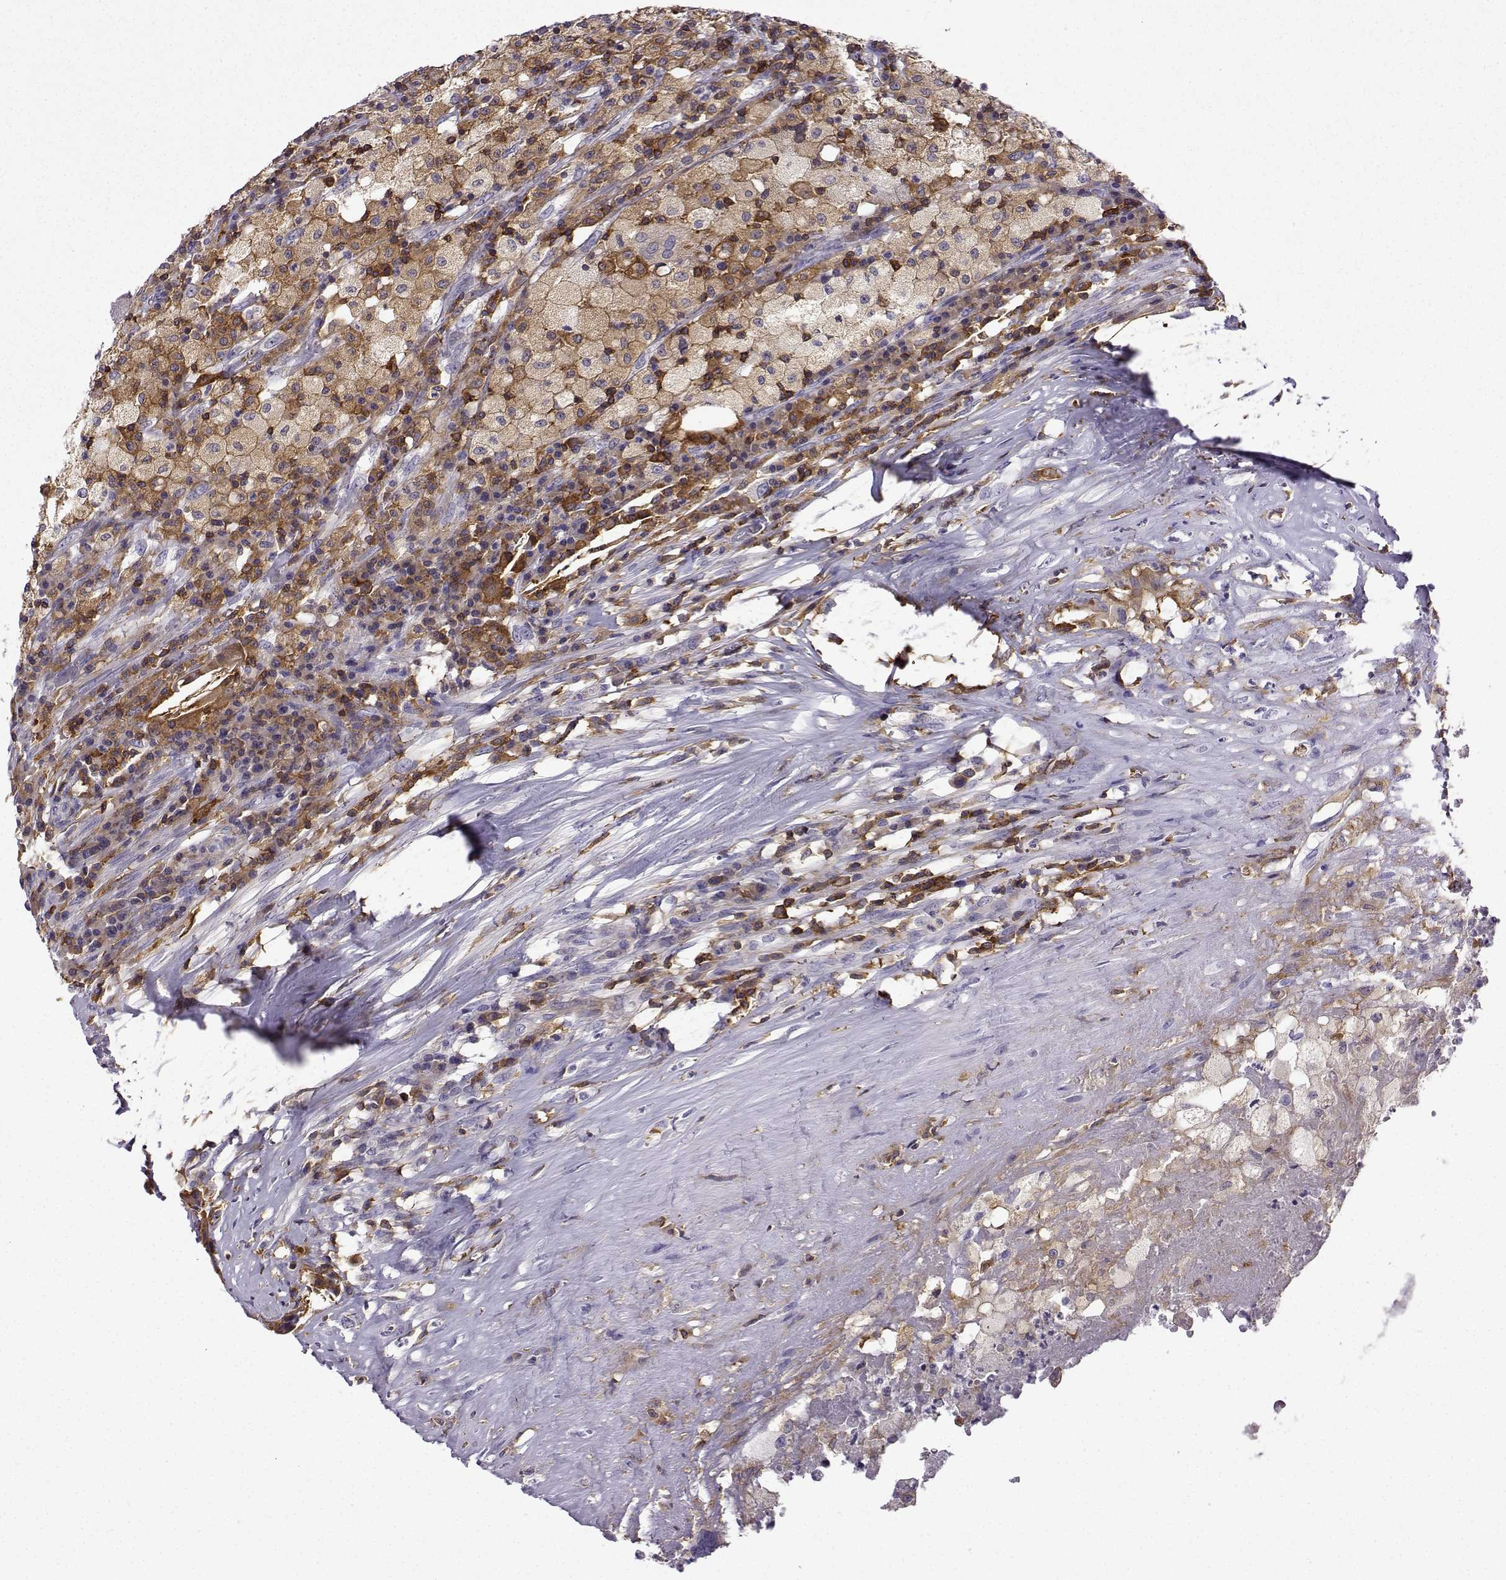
{"staining": {"intensity": "moderate", "quantity": "25%-75%", "location": "cytoplasmic/membranous"}, "tissue": "testis cancer", "cell_type": "Tumor cells", "image_type": "cancer", "snomed": [{"axis": "morphology", "description": "Necrosis, NOS"}, {"axis": "morphology", "description": "Carcinoma, Embryonal, NOS"}, {"axis": "topography", "description": "Testis"}], "caption": "Testis embryonal carcinoma stained with DAB immunohistochemistry (IHC) demonstrates medium levels of moderate cytoplasmic/membranous expression in approximately 25%-75% of tumor cells. The staining was performed using DAB (3,3'-diaminobenzidine) to visualize the protein expression in brown, while the nuclei were stained in blue with hematoxylin (Magnification: 20x).", "gene": "DOCK10", "patient": {"sex": "male", "age": 19}}